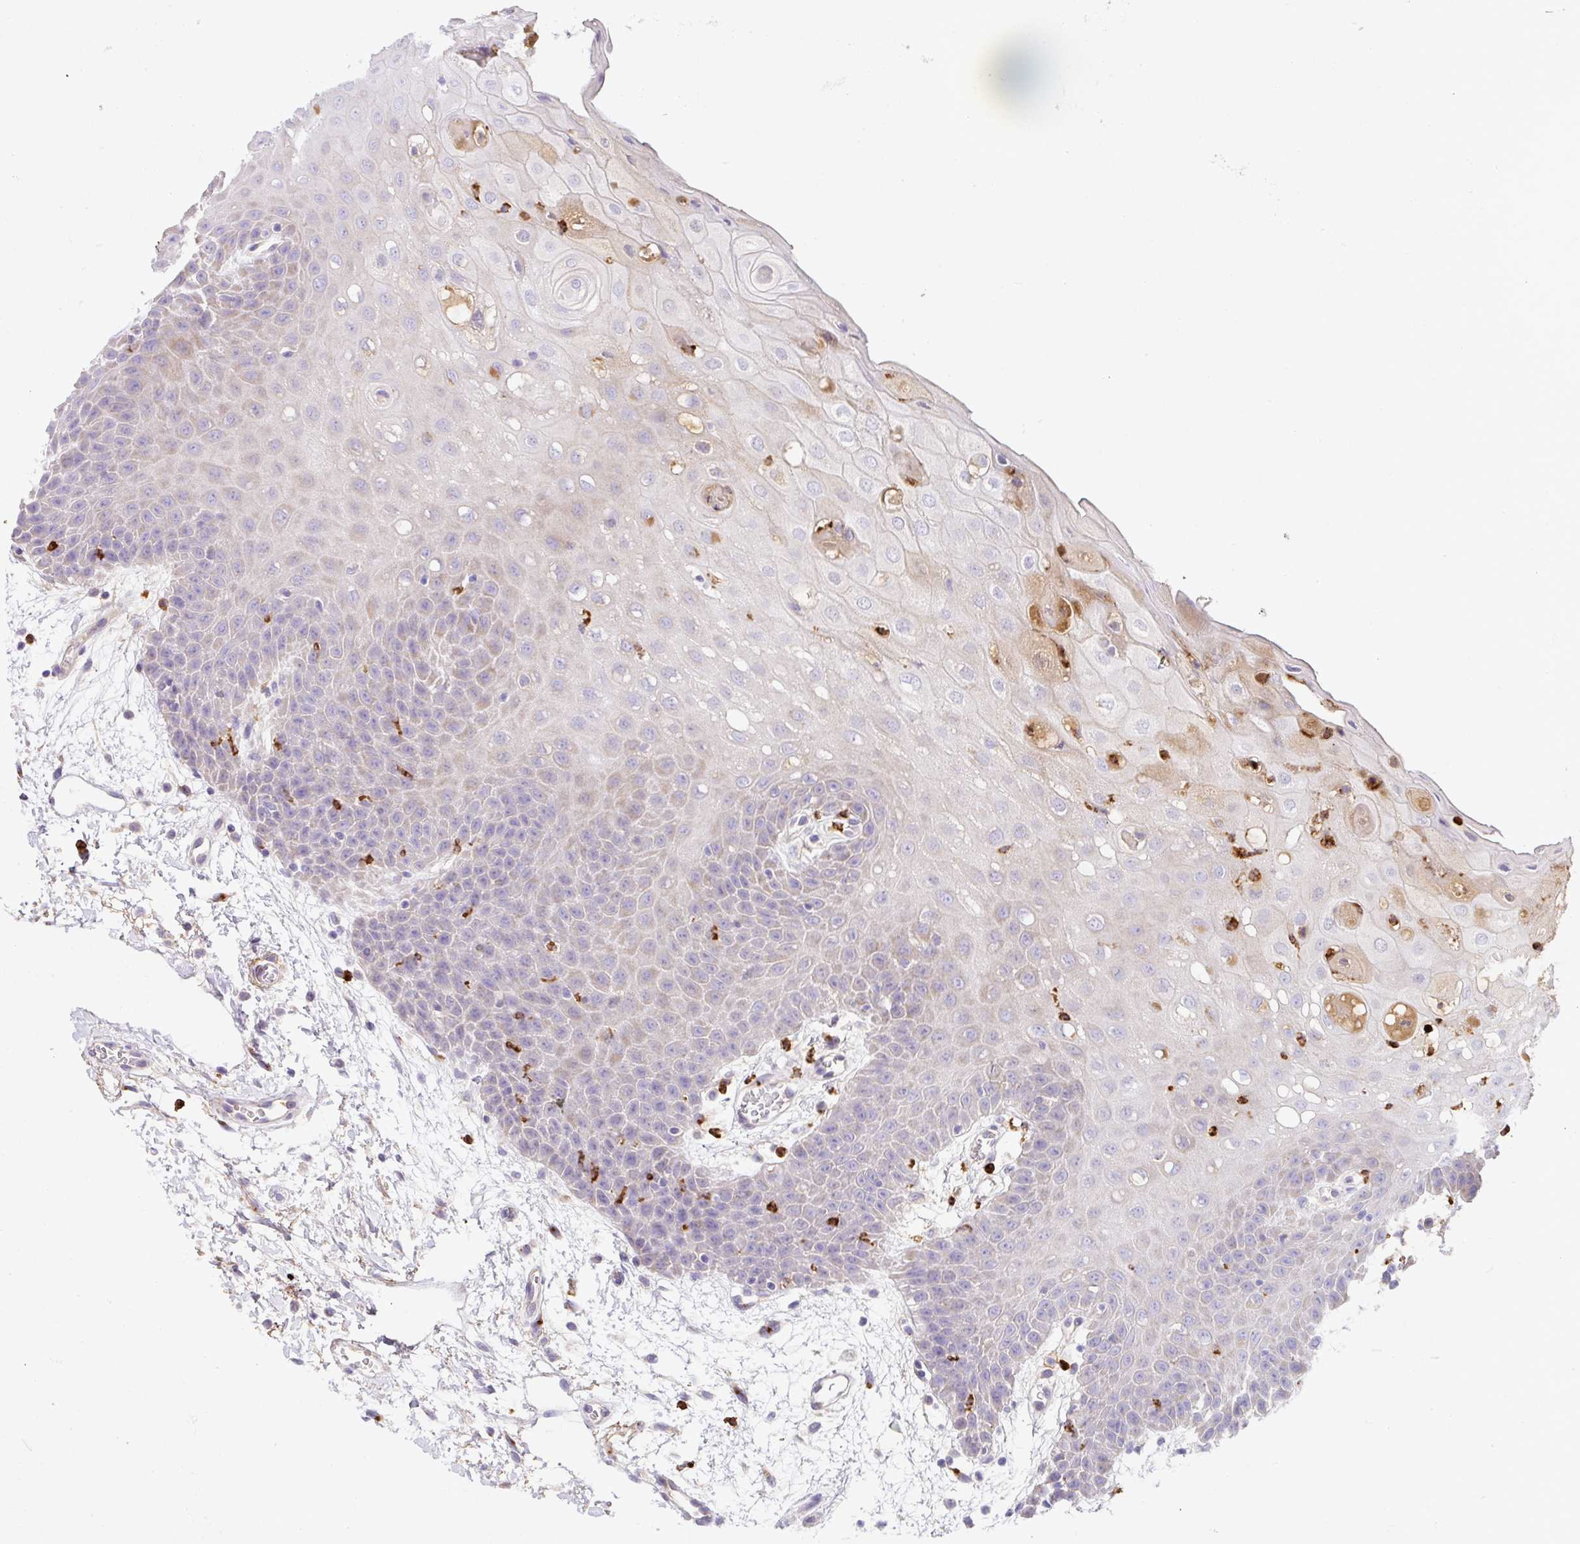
{"staining": {"intensity": "moderate", "quantity": "<25%", "location": "cytoplasmic/membranous"}, "tissue": "oral mucosa", "cell_type": "Squamous epithelial cells", "image_type": "normal", "snomed": [{"axis": "morphology", "description": "Normal tissue, NOS"}, {"axis": "topography", "description": "Oral tissue"}, {"axis": "topography", "description": "Tounge, NOS"}], "caption": "Oral mucosa was stained to show a protein in brown. There is low levels of moderate cytoplasmic/membranous positivity in approximately <25% of squamous epithelial cells. (IHC, brightfield microscopy, high magnification).", "gene": "CRISP3", "patient": {"sex": "female", "age": 59}}